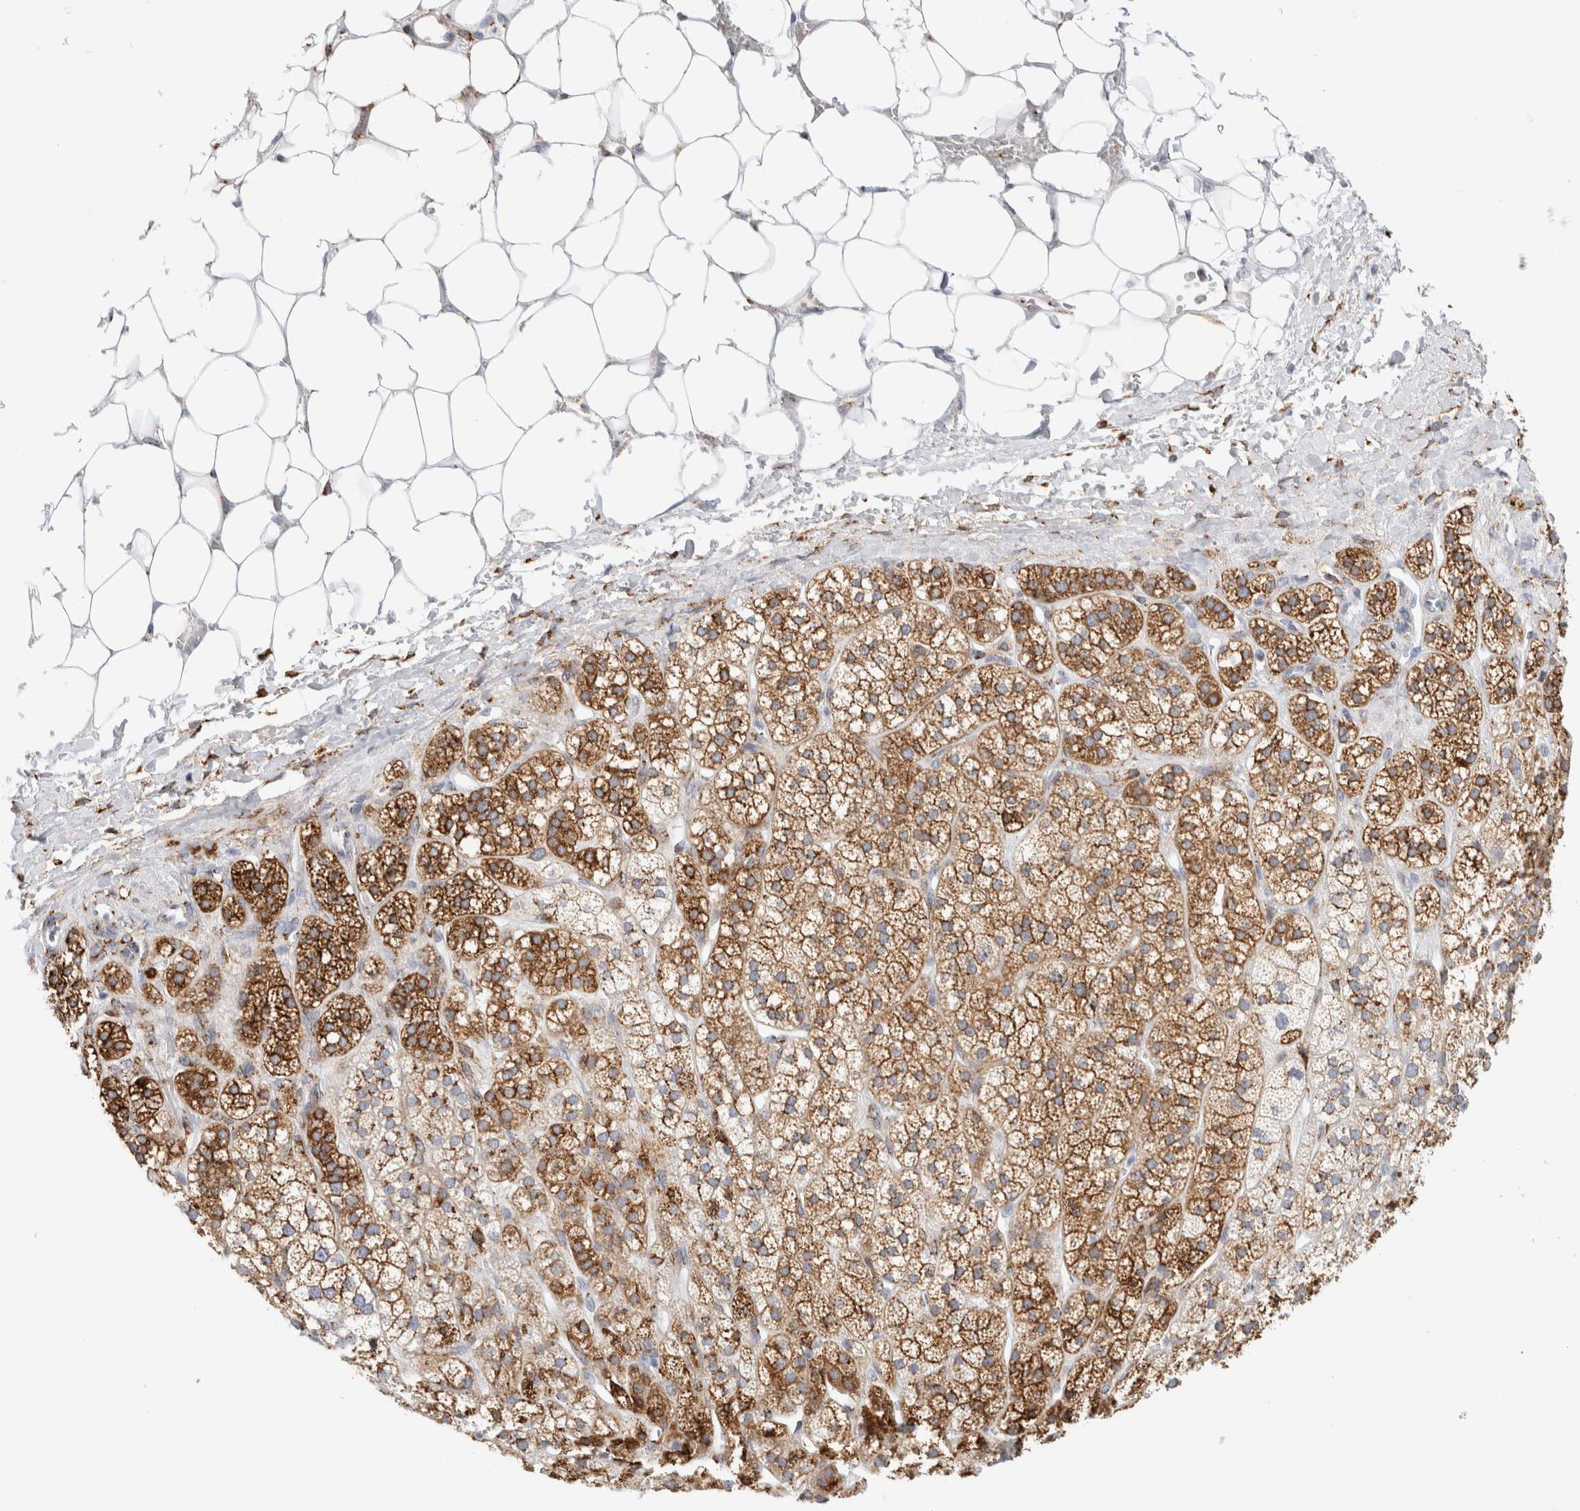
{"staining": {"intensity": "moderate", "quantity": ">75%", "location": "cytoplasmic/membranous"}, "tissue": "adrenal gland", "cell_type": "Glandular cells", "image_type": "normal", "snomed": [{"axis": "morphology", "description": "Normal tissue, NOS"}, {"axis": "topography", "description": "Adrenal gland"}], "caption": "Immunohistochemistry (IHC) photomicrograph of unremarkable adrenal gland: human adrenal gland stained using immunohistochemistry (IHC) reveals medium levels of moderate protein expression localized specifically in the cytoplasmic/membranous of glandular cells, appearing as a cytoplasmic/membranous brown color.", "gene": "MCFD2", "patient": {"sex": "male", "age": 56}}